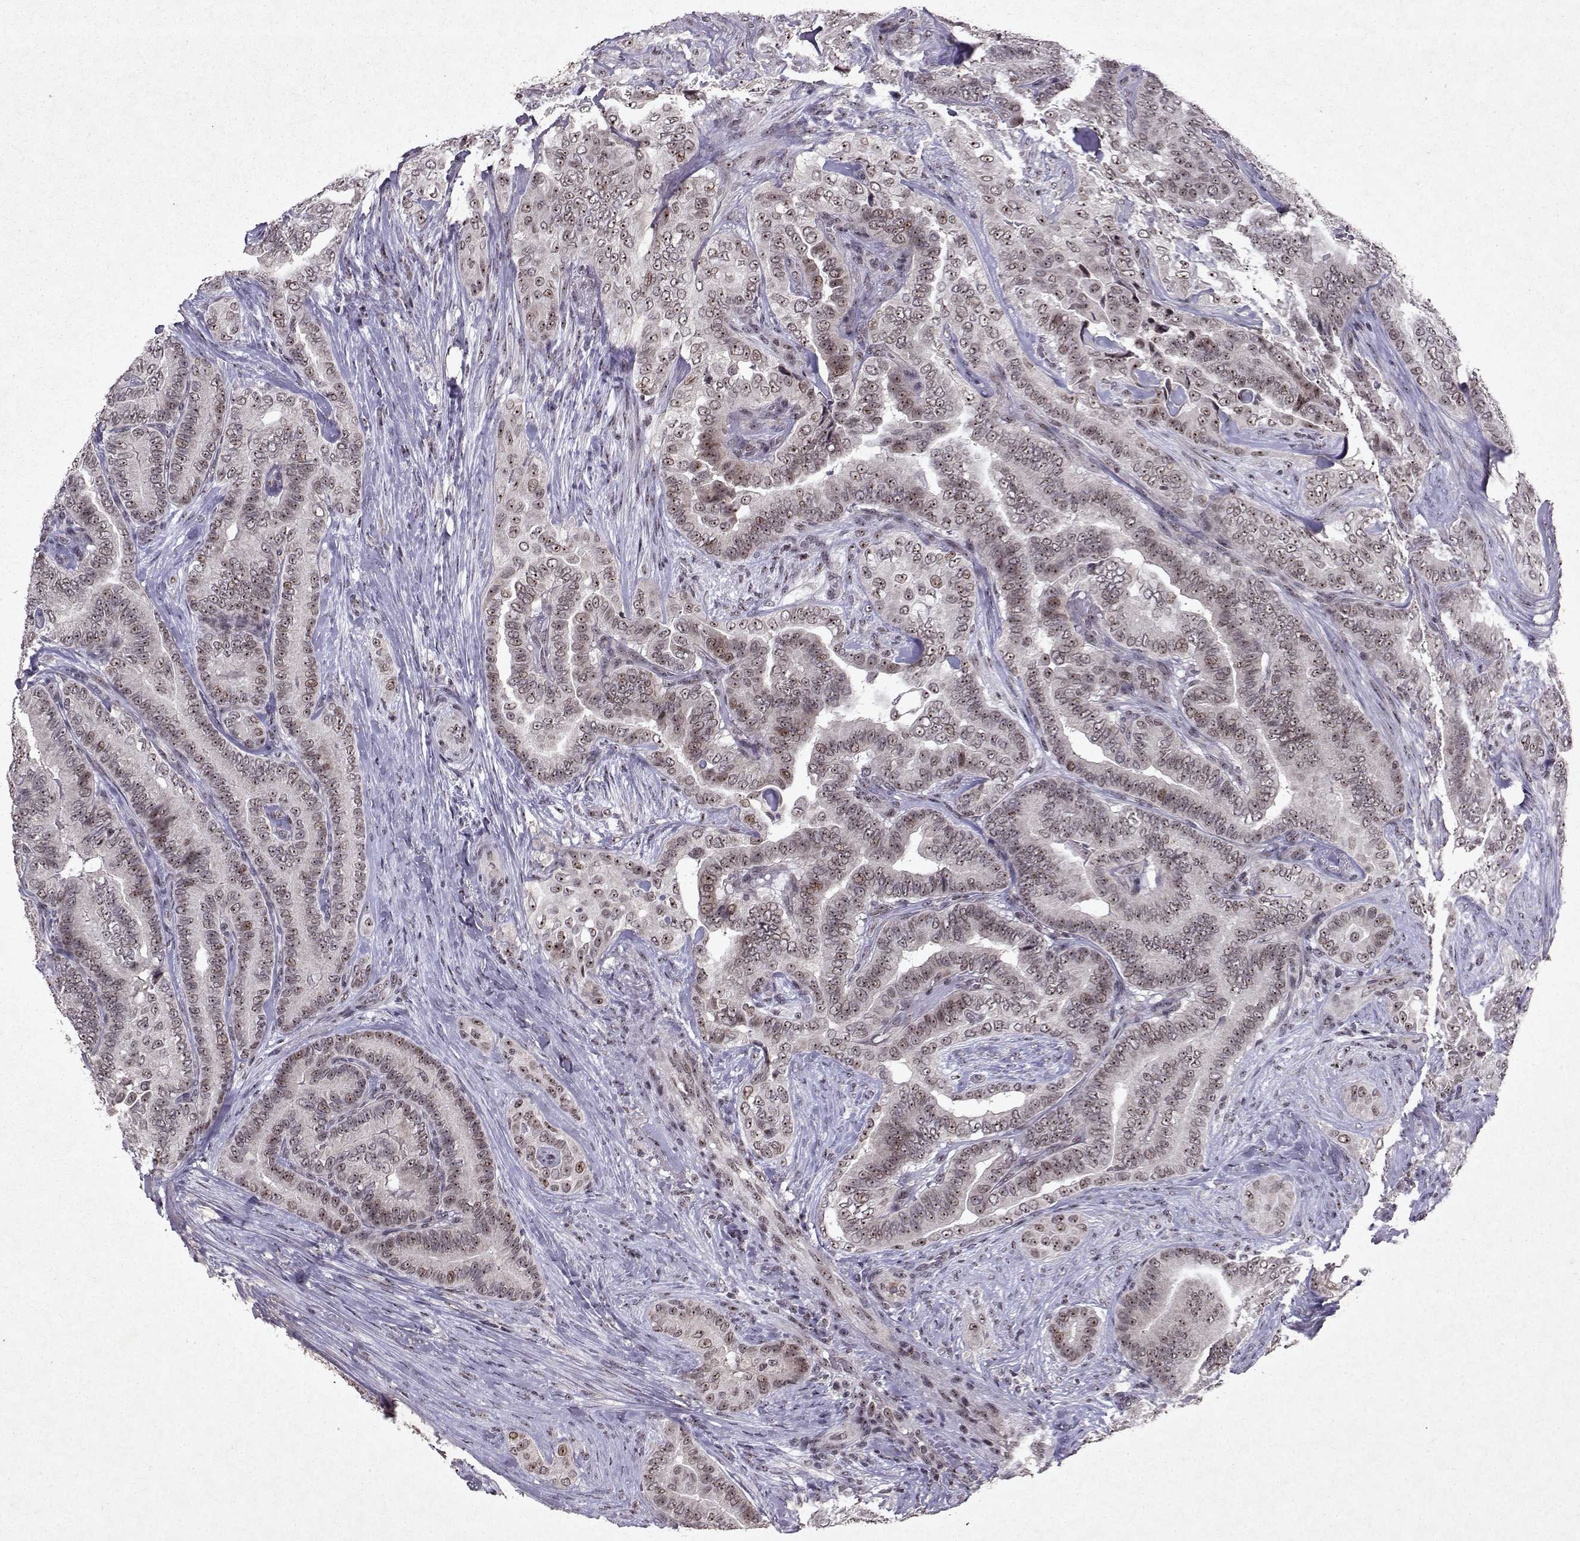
{"staining": {"intensity": "weak", "quantity": "25%-75%", "location": "nuclear"}, "tissue": "thyroid cancer", "cell_type": "Tumor cells", "image_type": "cancer", "snomed": [{"axis": "morphology", "description": "Papillary adenocarcinoma, NOS"}, {"axis": "topography", "description": "Thyroid gland"}], "caption": "This photomicrograph demonstrates thyroid cancer stained with immunohistochemistry (IHC) to label a protein in brown. The nuclear of tumor cells show weak positivity for the protein. Nuclei are counter-stained blue.", "gene": "DDX56", "patient": {"sex": "male", "age": 61}}